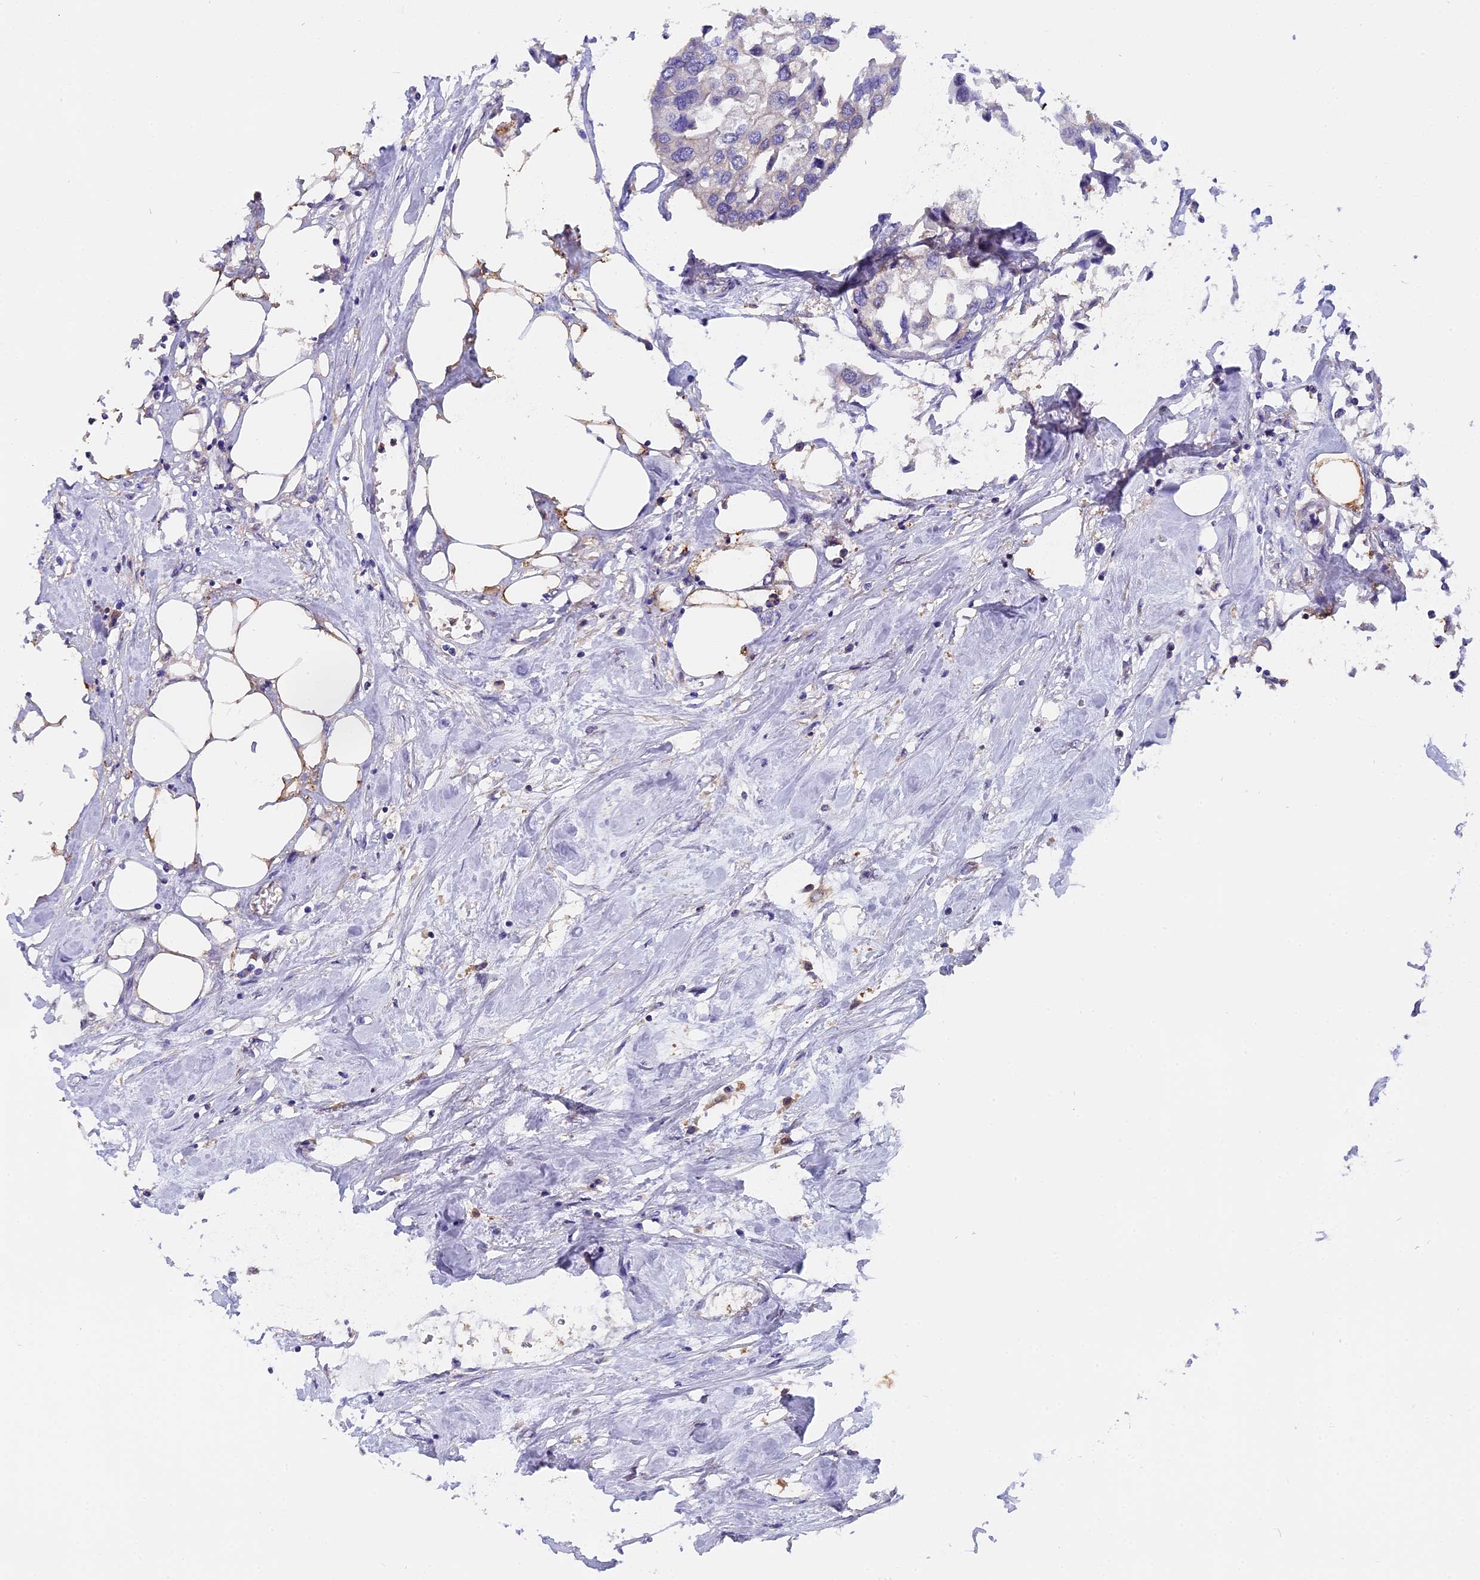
{"staining": {"intensity": "negative", "quantity": "none", "location": "none"}, "tissue": "urothelial cancer", "cell_type": "Tumor cells", "image_type": "cancer", "snomed": [{"axis": "morphology", "description": "Urothelial carcinoma, High grade"}, {"axis": "topography", "description": "Urinary bladder"}], "caption": "This image is of high-grade urothelial carcinoma stained with immunohistochemistry (IHC) to label a protein in brown with the nuclei are counter-stained blue. There is no positivity in tumor cells.", "gene": "FAM118B", "patient": {"sex": "male", "age": 64}}